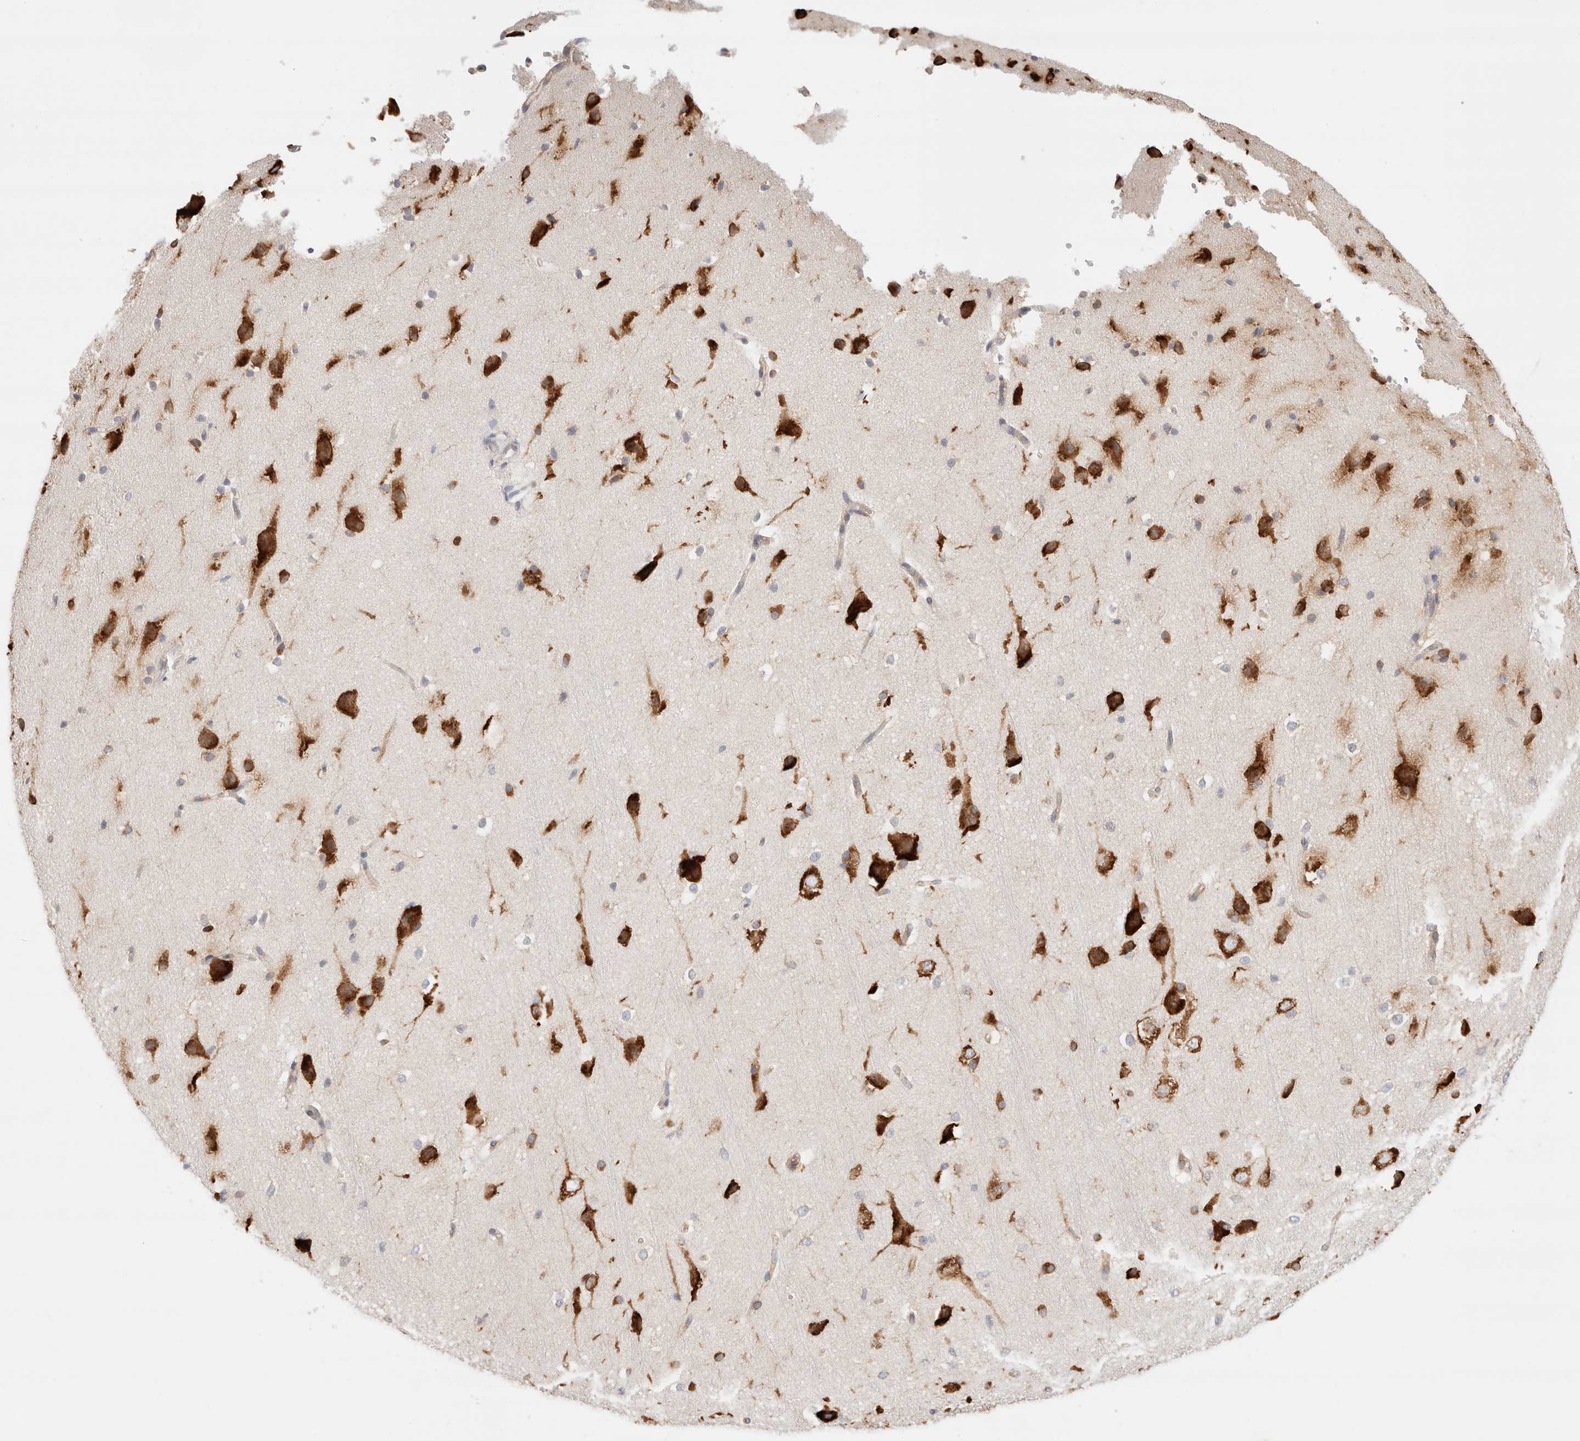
{"staining": {"intensity": "weak", "quantity": ">75%", "location": "cytoplasmic/membranous"}, "tissue": "cerebral cortex", "cell_type": "Endothelial cells", "image_type": "normal", "snomed": [{"axis": "morphology", "description": "Normal tissue, NOS"}, {"axis": "morphology", "description": "Developmental malformation"}, {"axis": "topography", "description": "Cerebral cortex"}], "caption": "IHC histopathology image of unremarkable cerebral cortex: human cerebral cortex stained using immunohistochemistry (IHC) exhibits low levels of weak protein expression localized specifically in the cytoplasmic/membranous of endothelial cells, appearing as a cytoplasmic/membranous brown color.", "gene": "ZC2HC1A", "patient": {"sex": "female", "age": 30}}